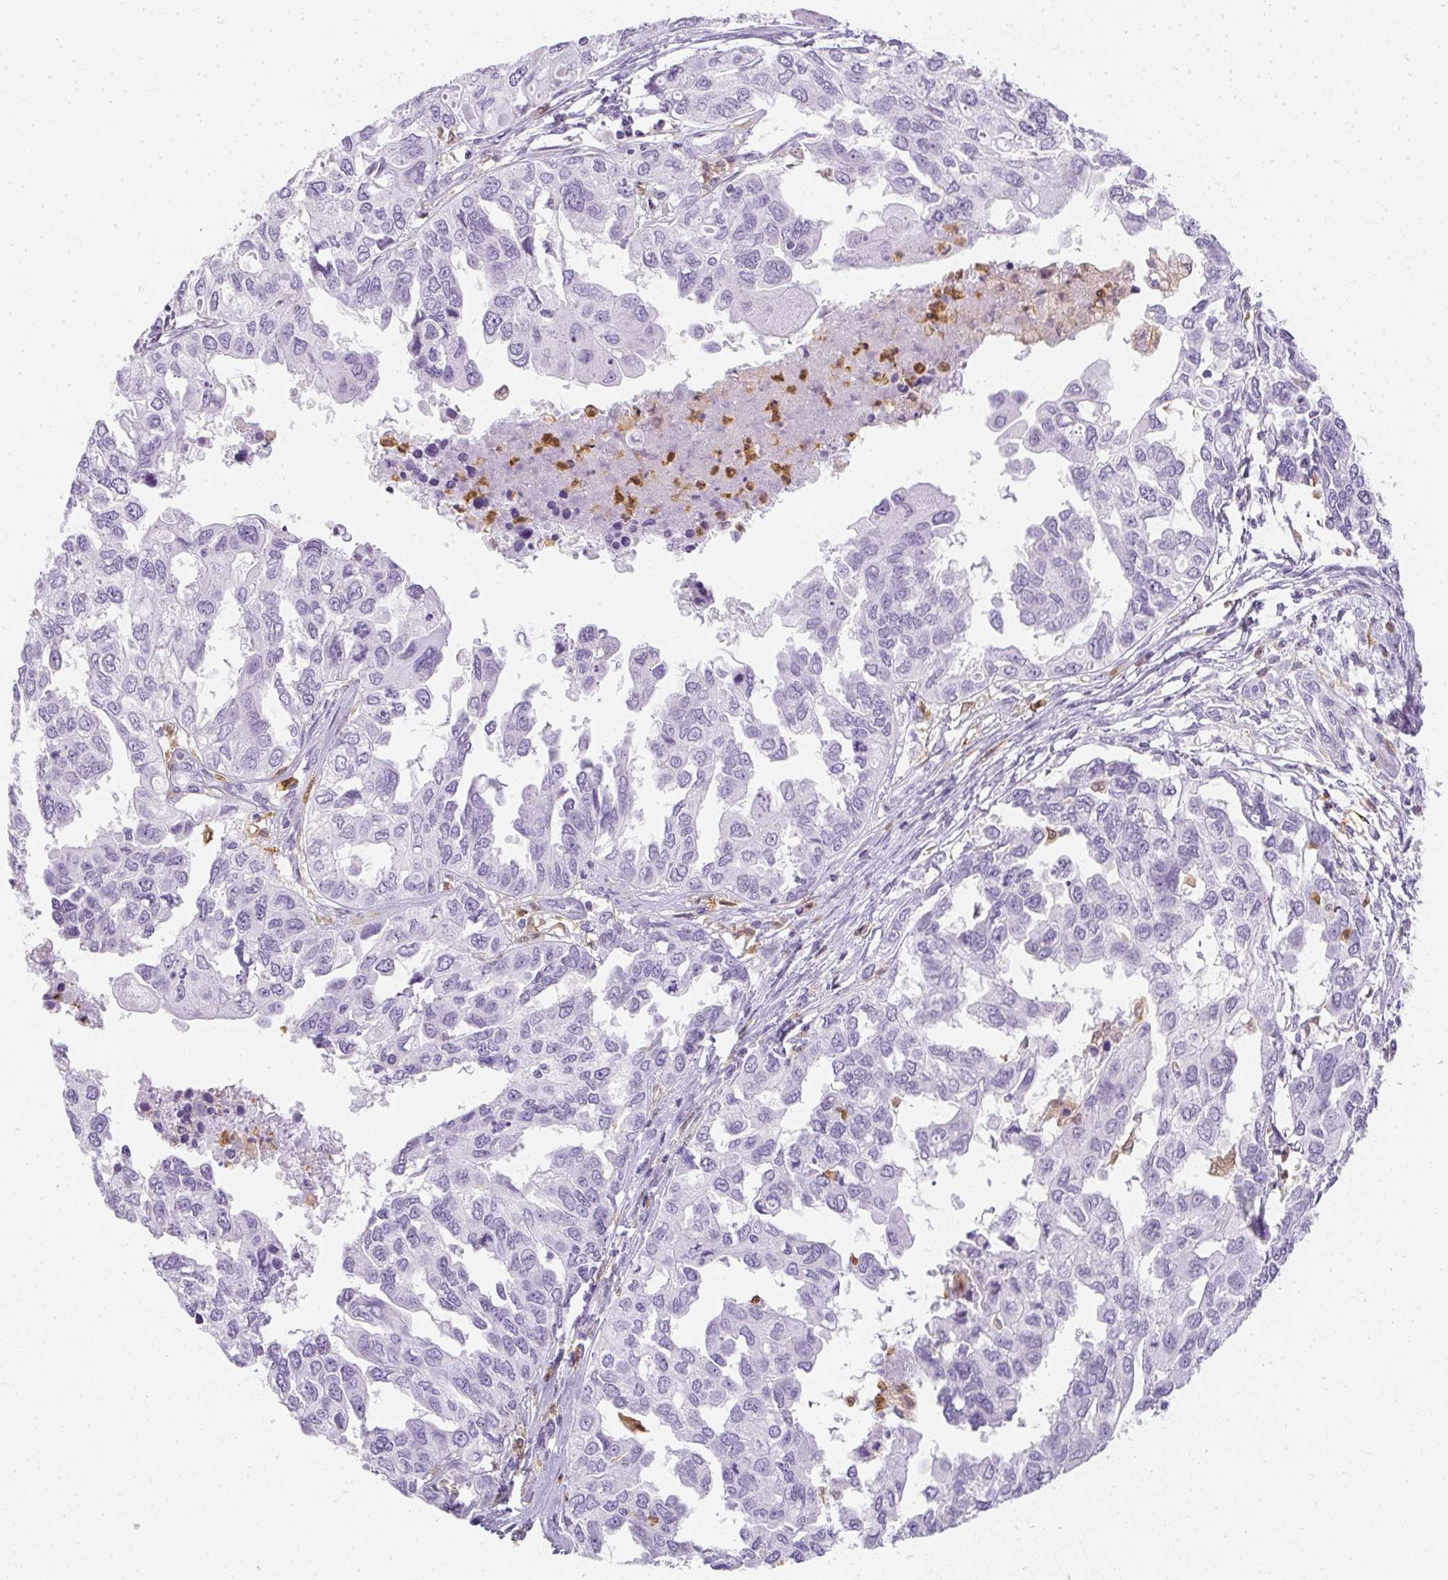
{"staining": {"intensity": "negative", "quantity": "none", "location": "none"}, "tissue": "ovarian cancer", "cell_type": "Tumor cells", "image_type": "cancer", "snomed": [{"axis": "morphology", "description": "Cystadenocarcinoma, serous, NOS"}, {"axis": "topography", "description": "Ovary"}], "caption": "A high-resolution micrograph shows immunohistochemistry staining of ovarian cancer (serous cystadenocarcinoma), which shows no significant positivity in tumor cells.", "gene": "HK3", "patient": {"sex": "female", "age": 53}}